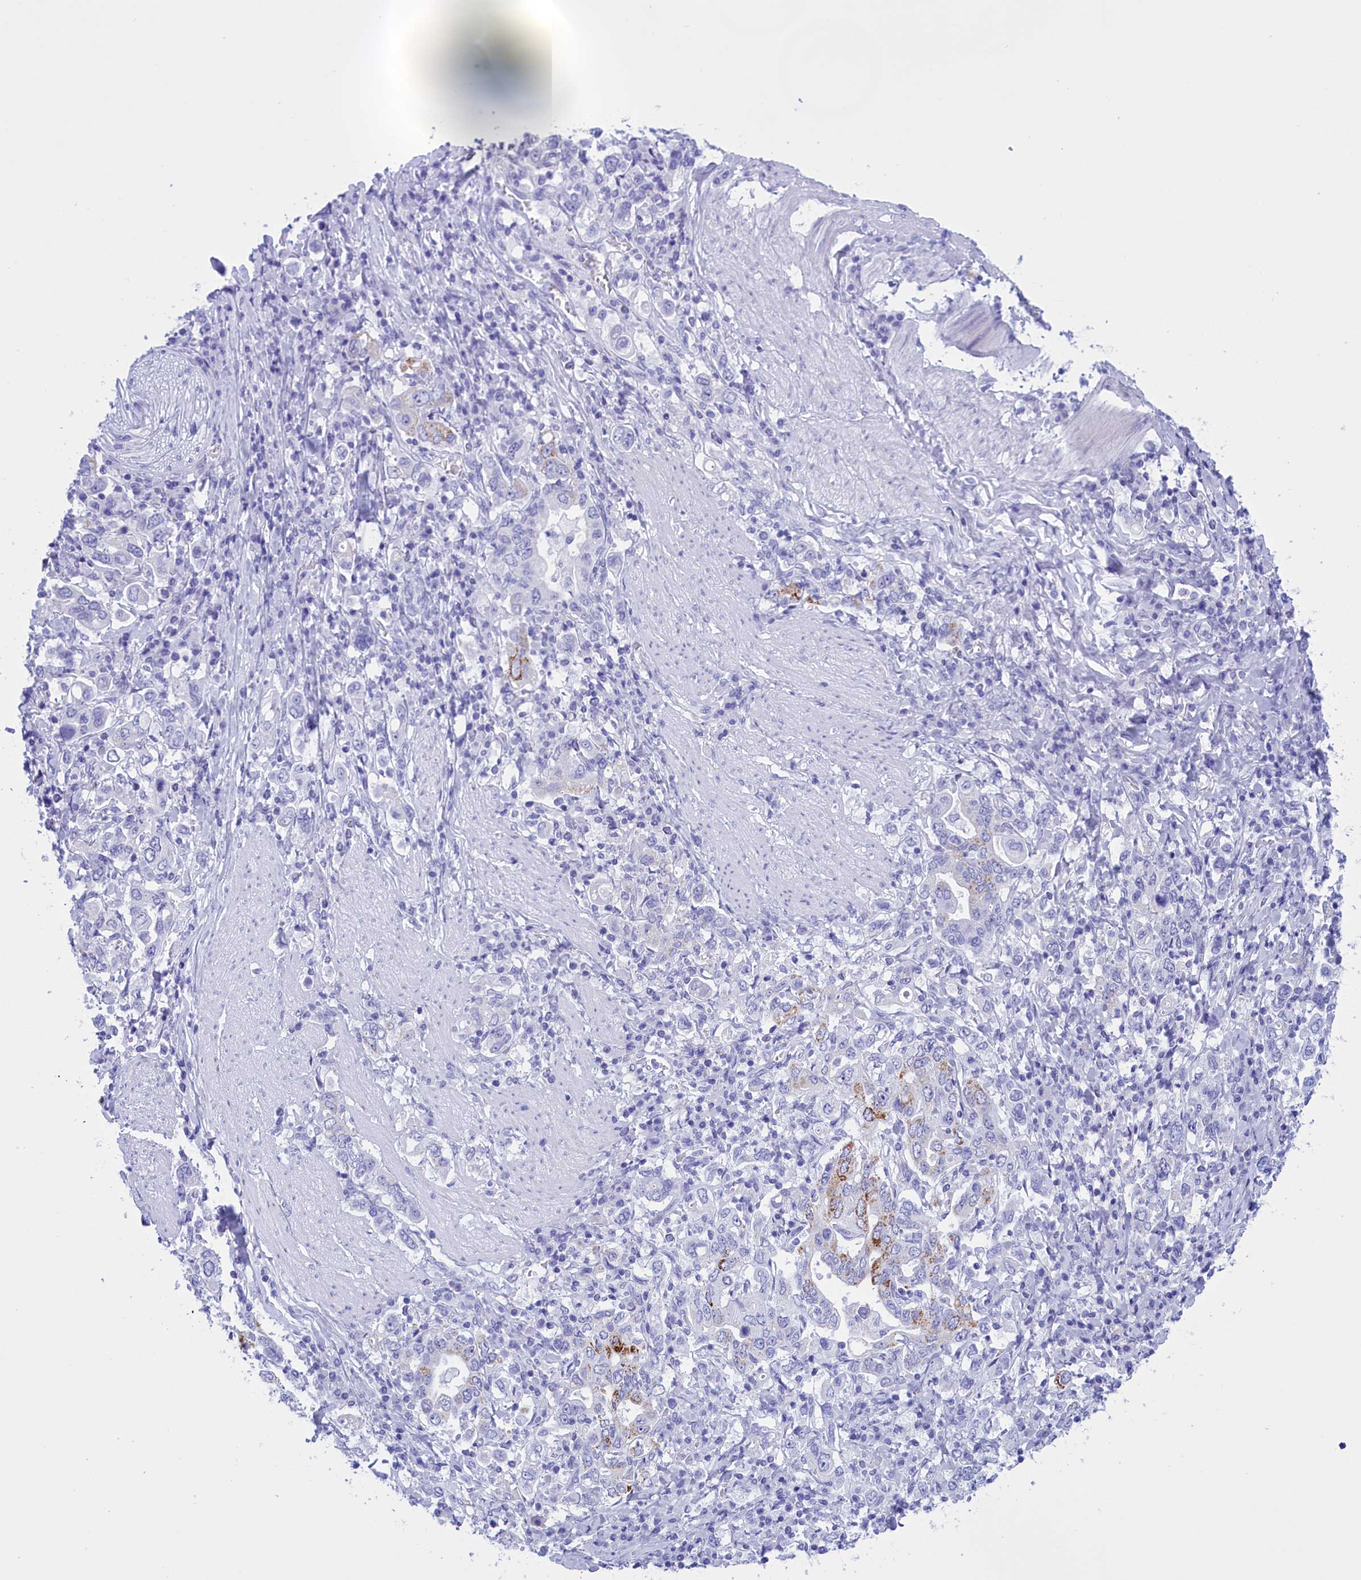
{"staining": {"intensity": "negative", "quantity": "none", "location": "none"}, "tissue": "stomach cancer", "cell_type": "Tumor cells", "image_type": "cancer", "snomed": [{"axis": "morphology", "description": "Adenocarcinoma, NOS"}, {"axis": "topography", "description": "Stomach, upper"}], "caption": "Tumor cells show no significant positivity in stomach adenocarcinoma.", "gene": "BRI3", "patient": {"sex": "male", "age": 62}}